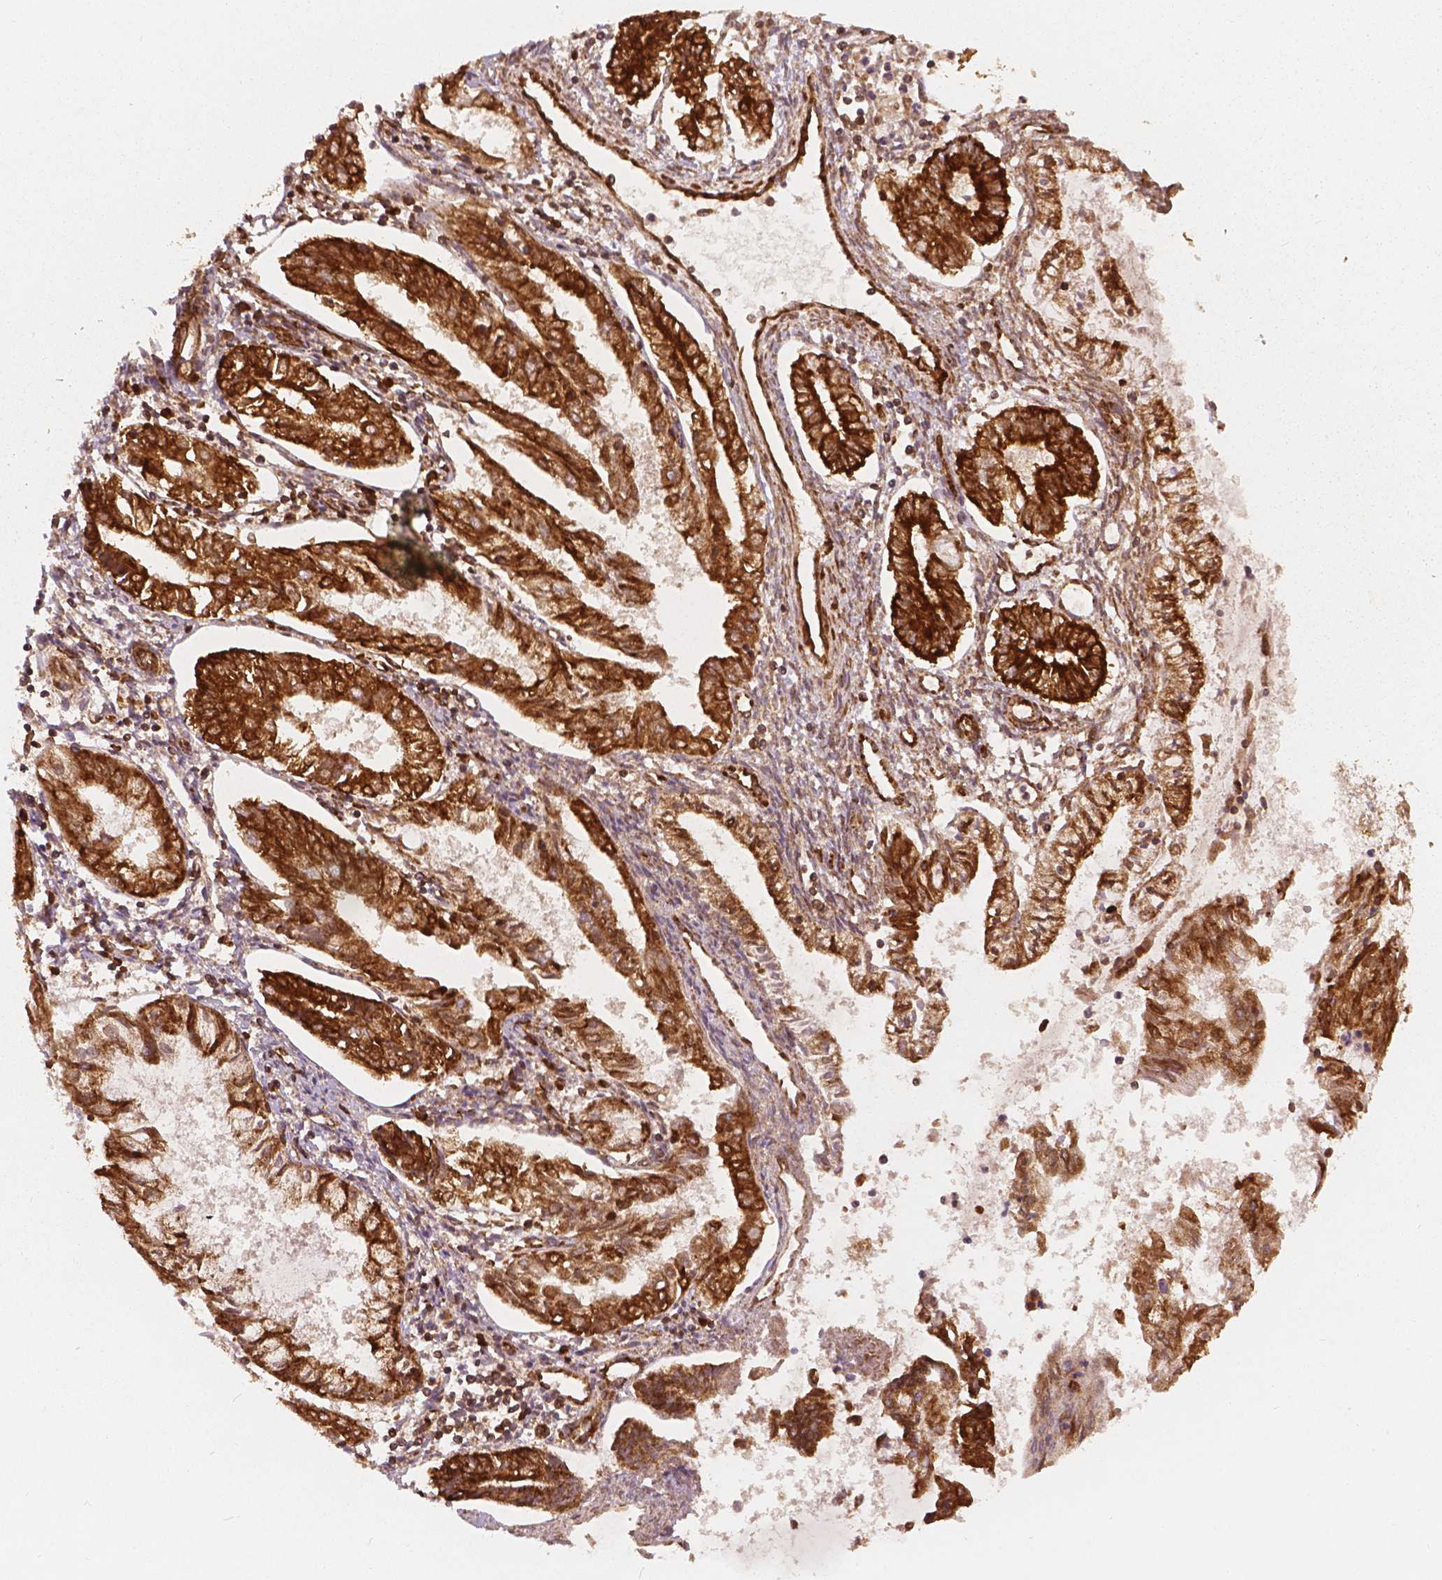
{"staining": {"intensity": "strong", "quantity": ">75%", "location": "cytoplasmic/membranous"}, "tissue": "endometrial cancer", "cell_type": "Tumor cells", "image_type": "cancer", "snomed": [{"axis": "morphology", "description": "Adenocarcinoma, NOS"}, {"axis": "topography", "description": "Endometrium"}], "caption": "IHC (DAB) staining of human adenocarcinoma (endometrial) shows strong cytoplasmic/membranous protein positivity in about >75% of tumor cells.", "gene": "PGAM5", "patient": {"sex": "female", "age": 68}}